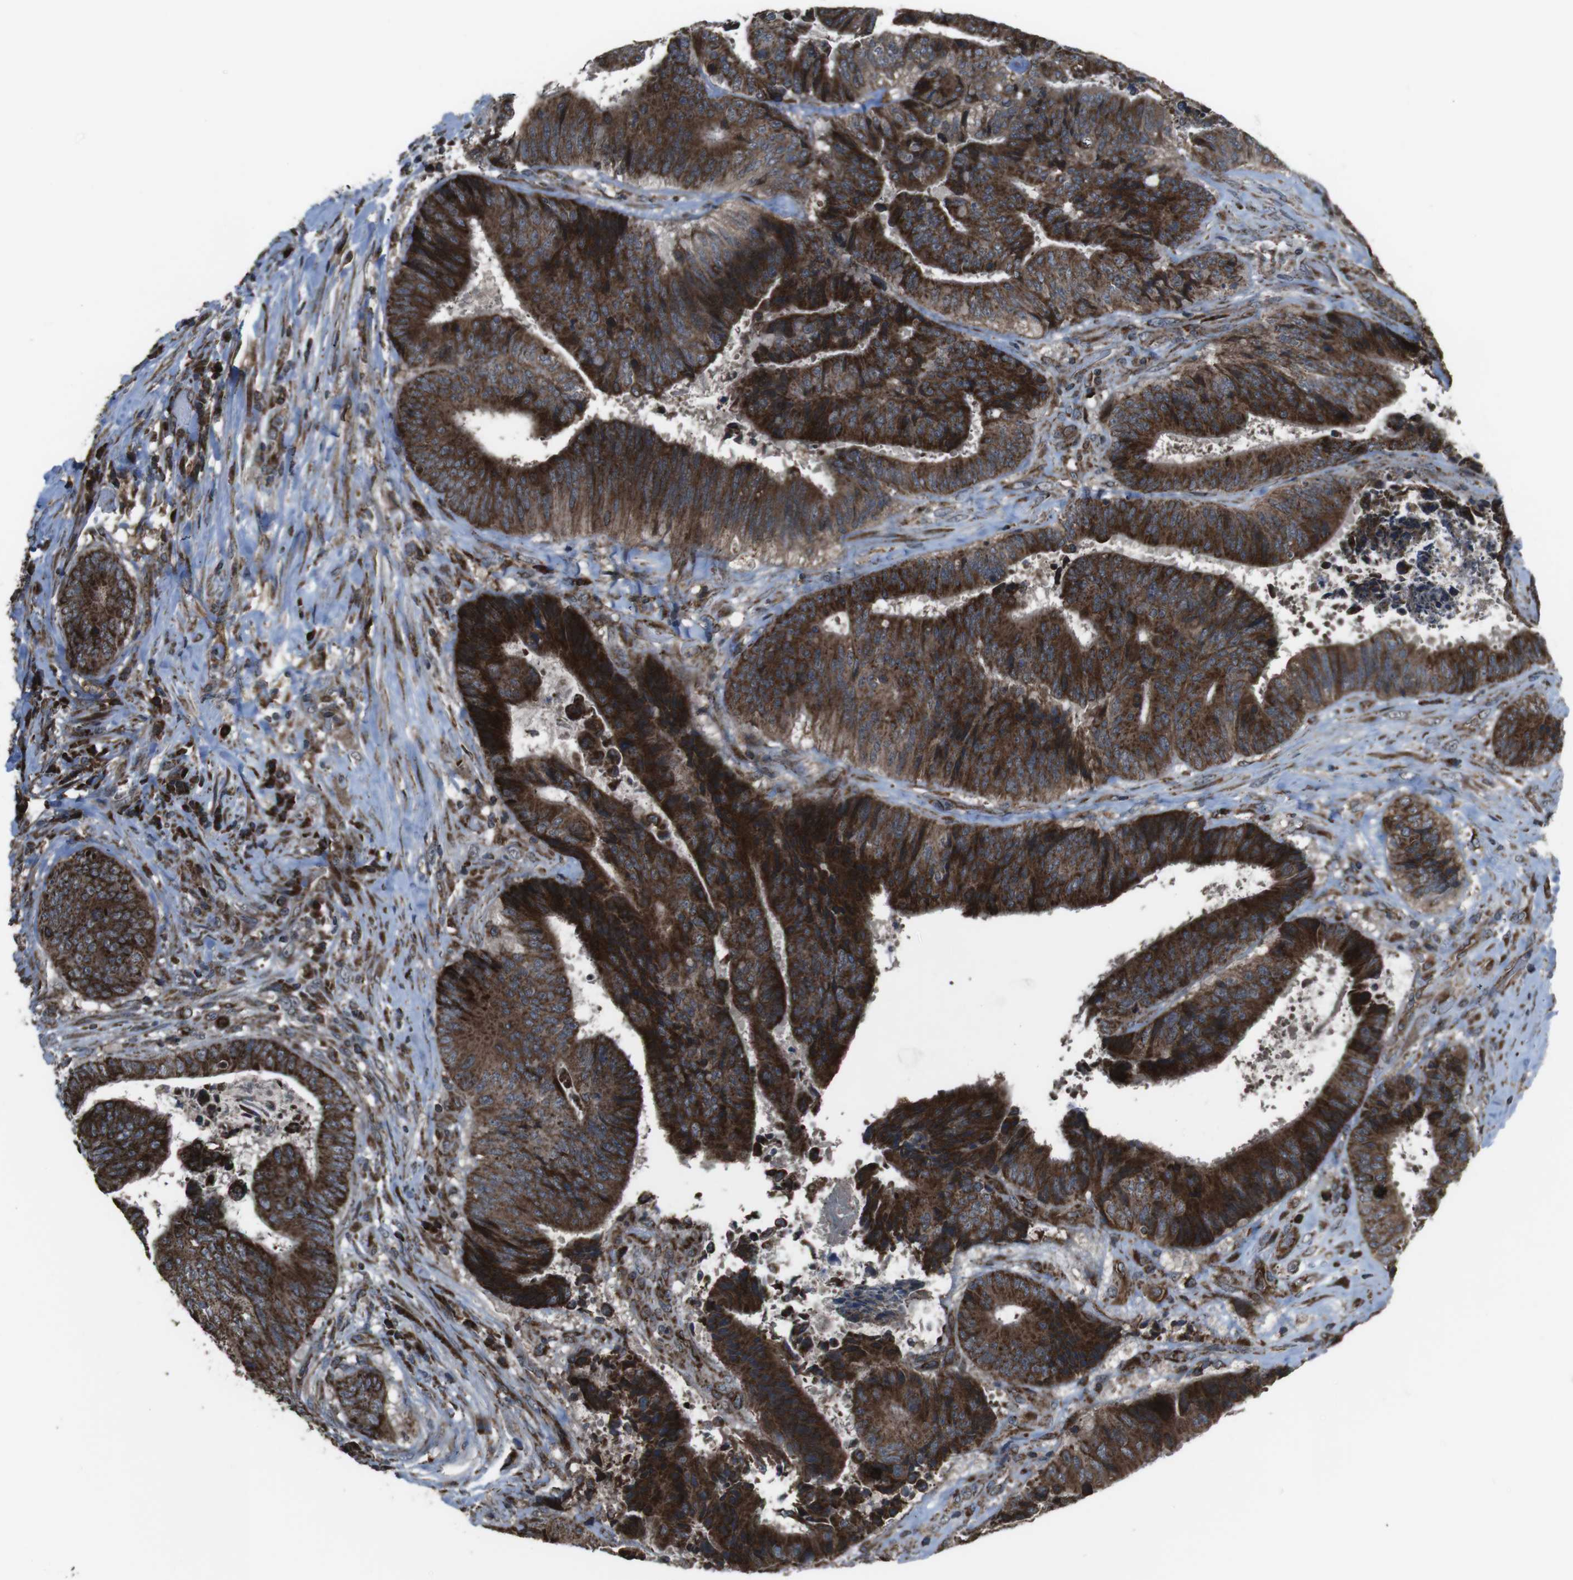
{"staining": {"intensity": "strong", "quantity": ">75%", "location": "cytoplasmic/membranous"}, "tissue": "colorectal cancer", "cell_type": "Tumor cells", "image_type": "cancer", "snomed": [{"axis": "morphology", "description": "Adenocarcinoma, NOS"}, {"axis": "topography", "description": "Rectum"}], "caption": "Approximately >75% of tumor cells in human colorectal adenocarcinoma show strong cytoplasmic/membranous protein staining as visualized by brown immunohistochemical staining.", "gene": "GIMAP8", "patient": {"sex": "male", "age": 72}}